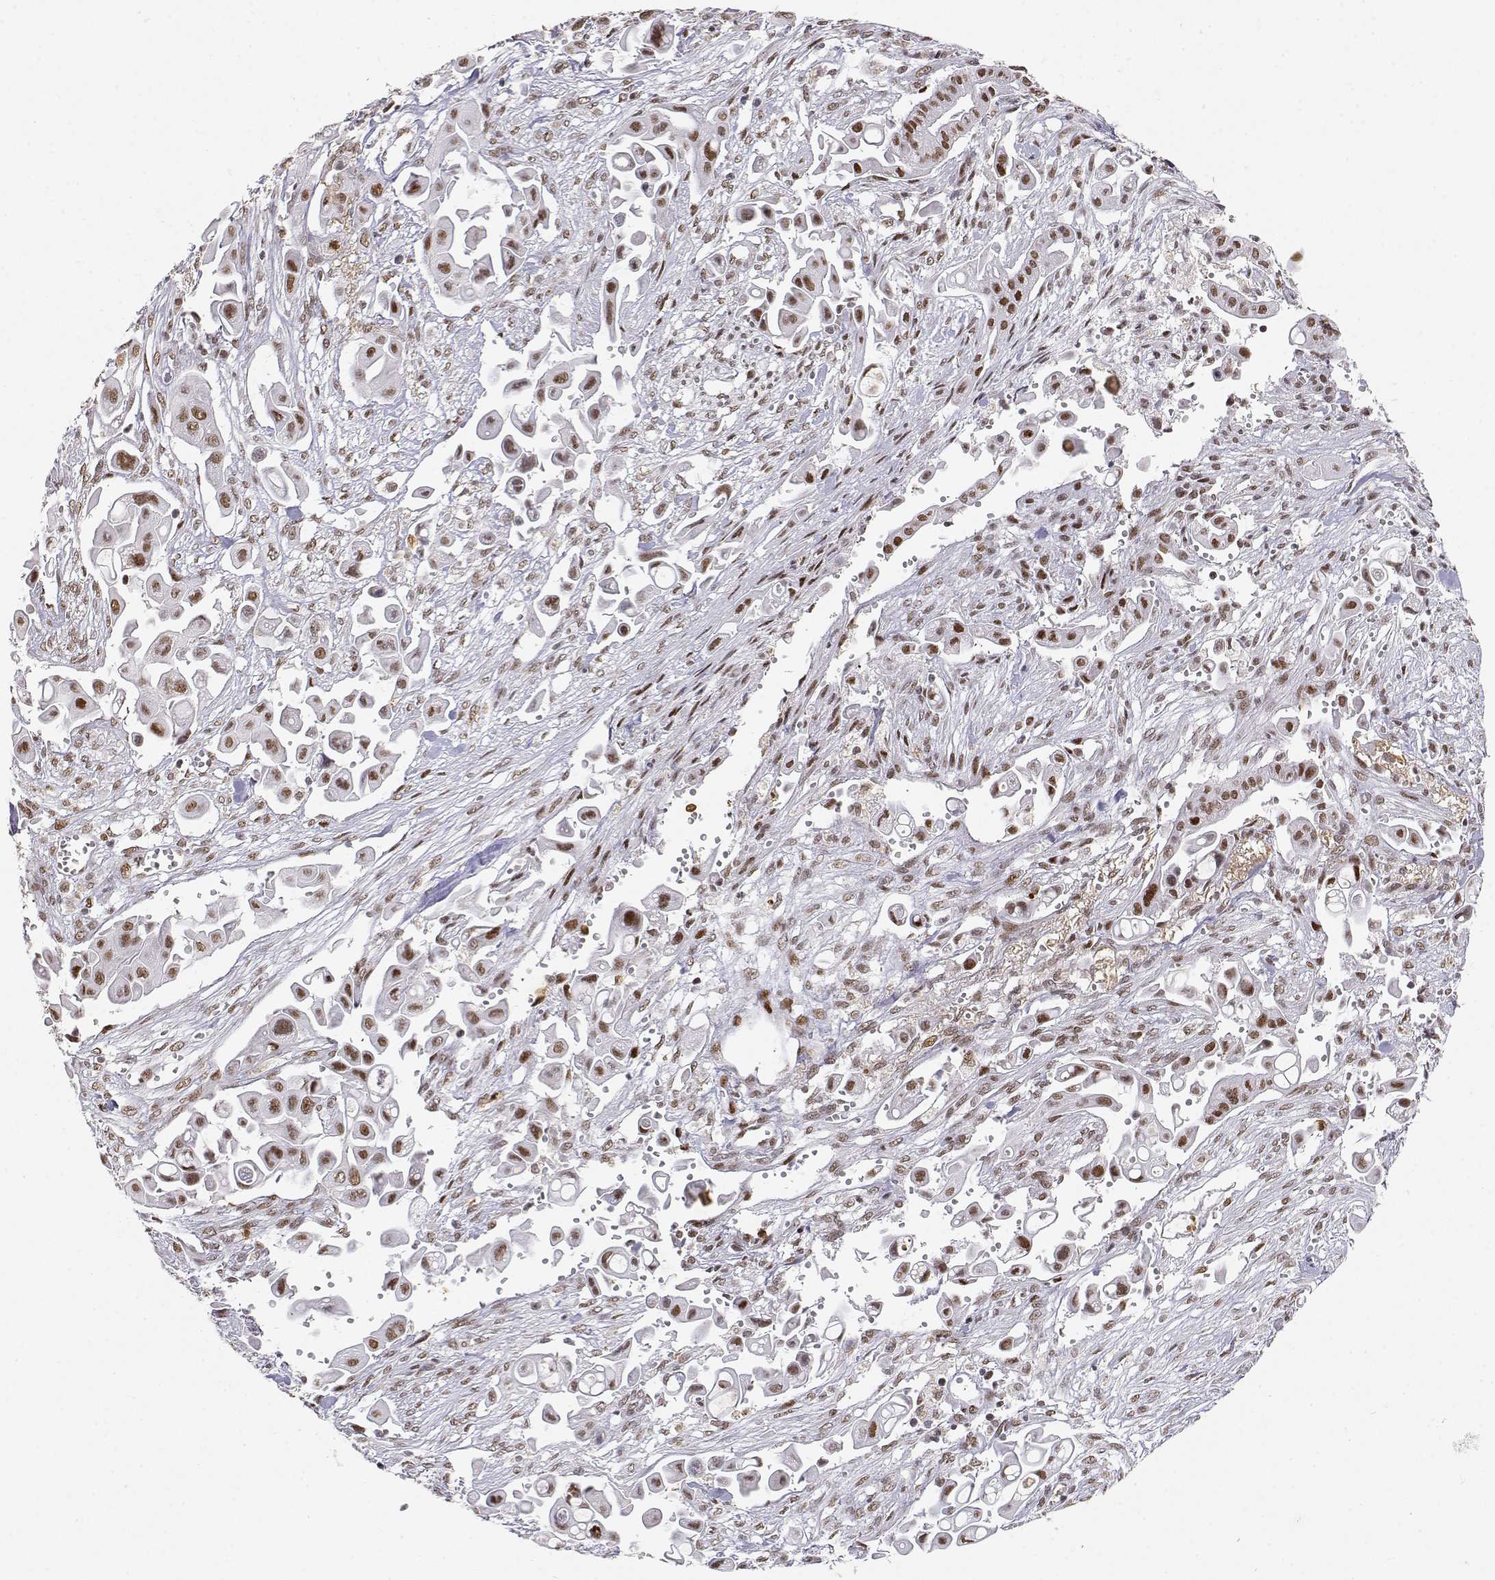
{"staining": {"intensity": "moderate", "quantity": ">75%", "location": "nuclear"}, "tissue": "pancreatic cancer", "cell_type": "Tumor cells", "image_type": "cancer", "snomed": [{"axis": "morphology", "description": "Adenocarcinoma, NOS"}, {"axis": "topography", "description": "Pancreas"}], "caption": "This is an image of immunohistochemistry (IHC) staining of pancreatic cancer (adenocarcinoma), which shows moderate staining in the nuclear of tumor cells.", "gene": "RSF1", "patient": {"sex": "male", "age": 50}}